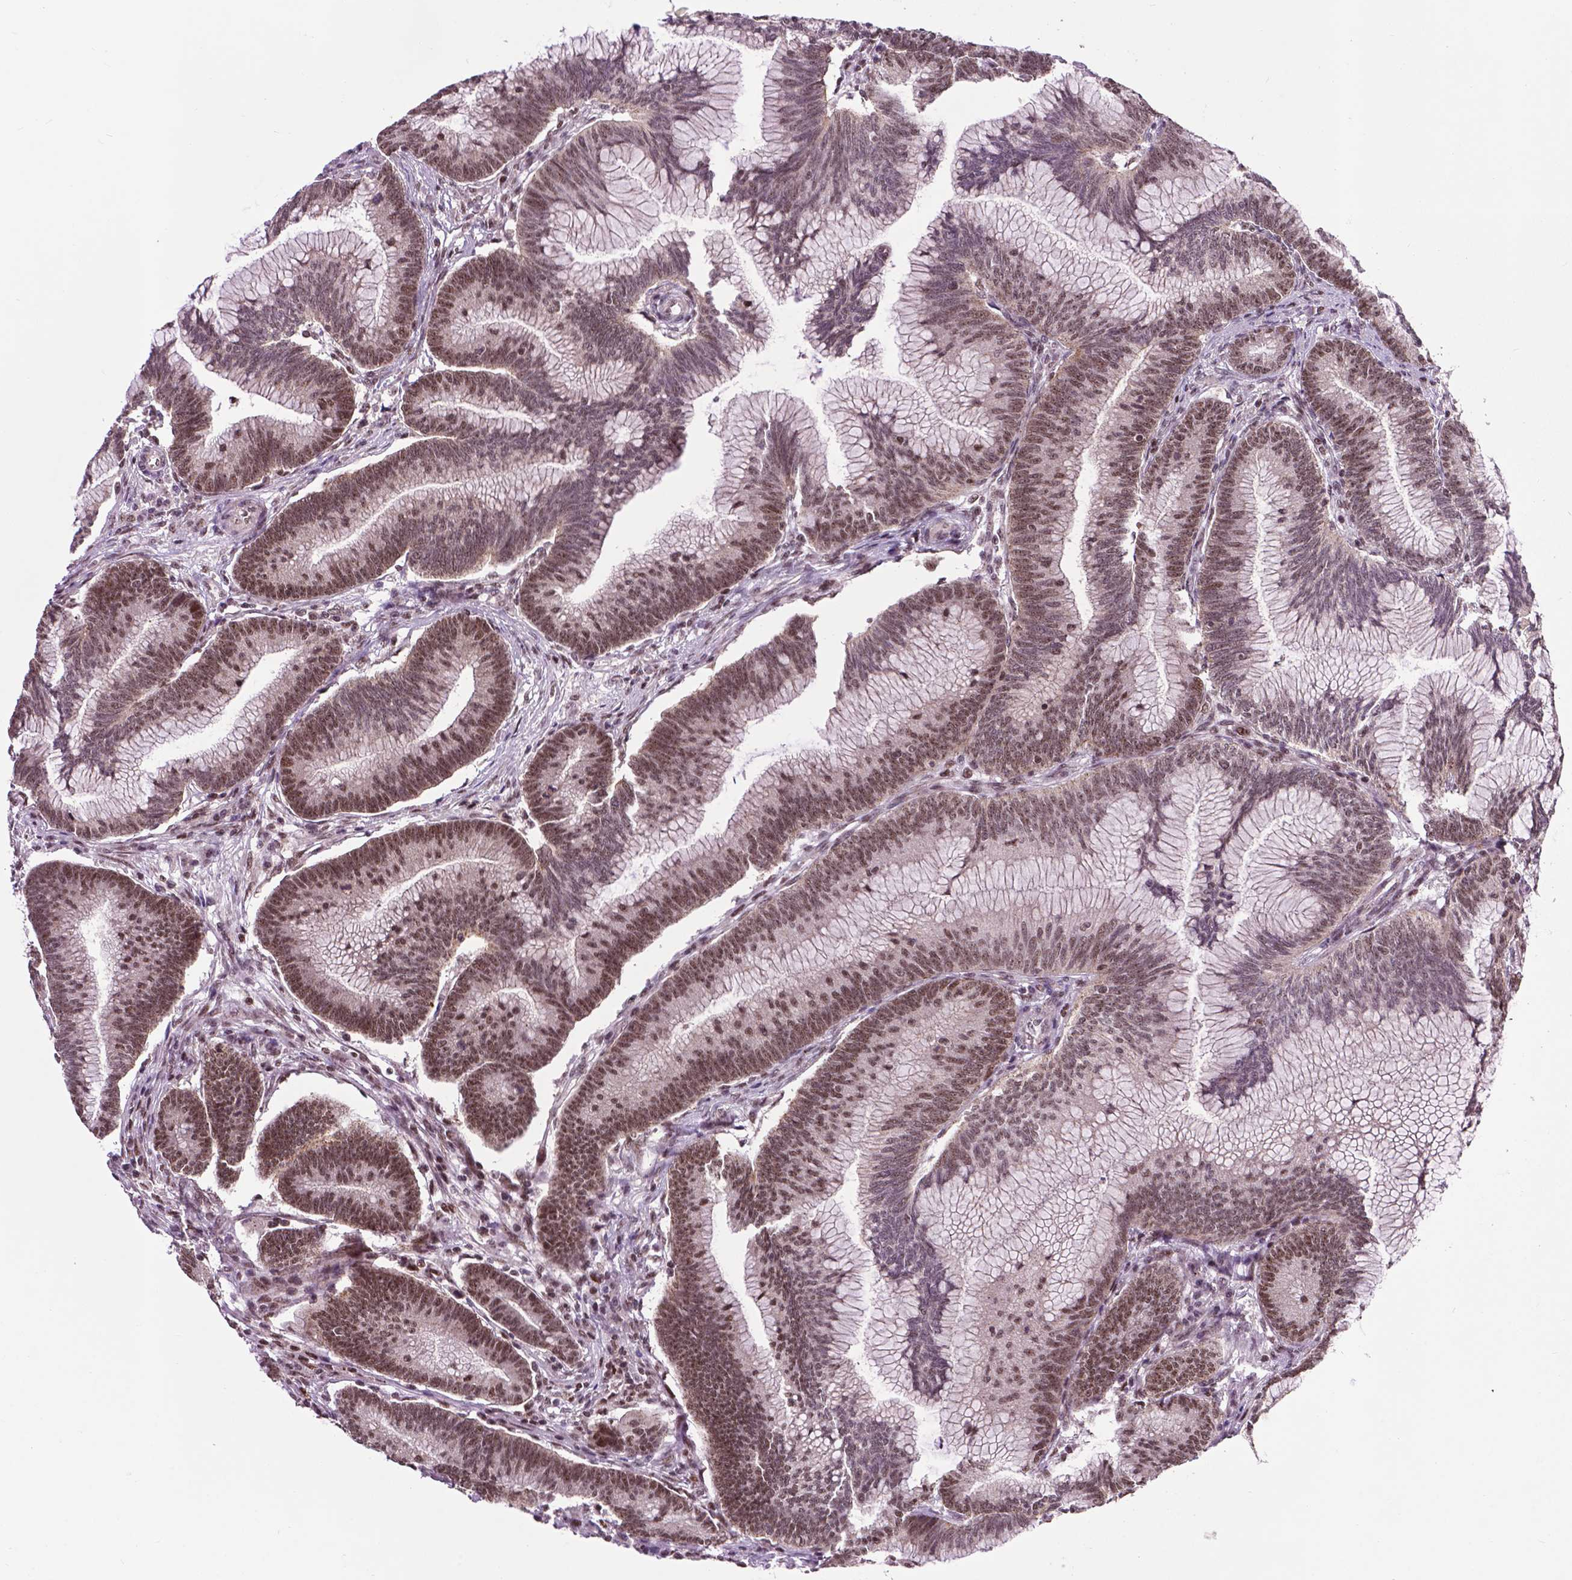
{"staining": {"intensity": "moderate", "quantity": ">75%", "location": "nuclear"}, "tissue": "colorectal cancer", "cell_type": "Tumor cells", "image_type": "cancer", "snomed": [{"axis": "morphology", "description": "Adenocarcinoma, NOS"}, {"axis": "topography", "description": "Colon"}], "caption": "Immunohistochemical staining of human colorectal cancer demonstrates medium levels of moderate nuclear staining in approximately >75% of tumor cells.", "gene": "EAF1", "patient": {"sex": "female", "age": 78}}